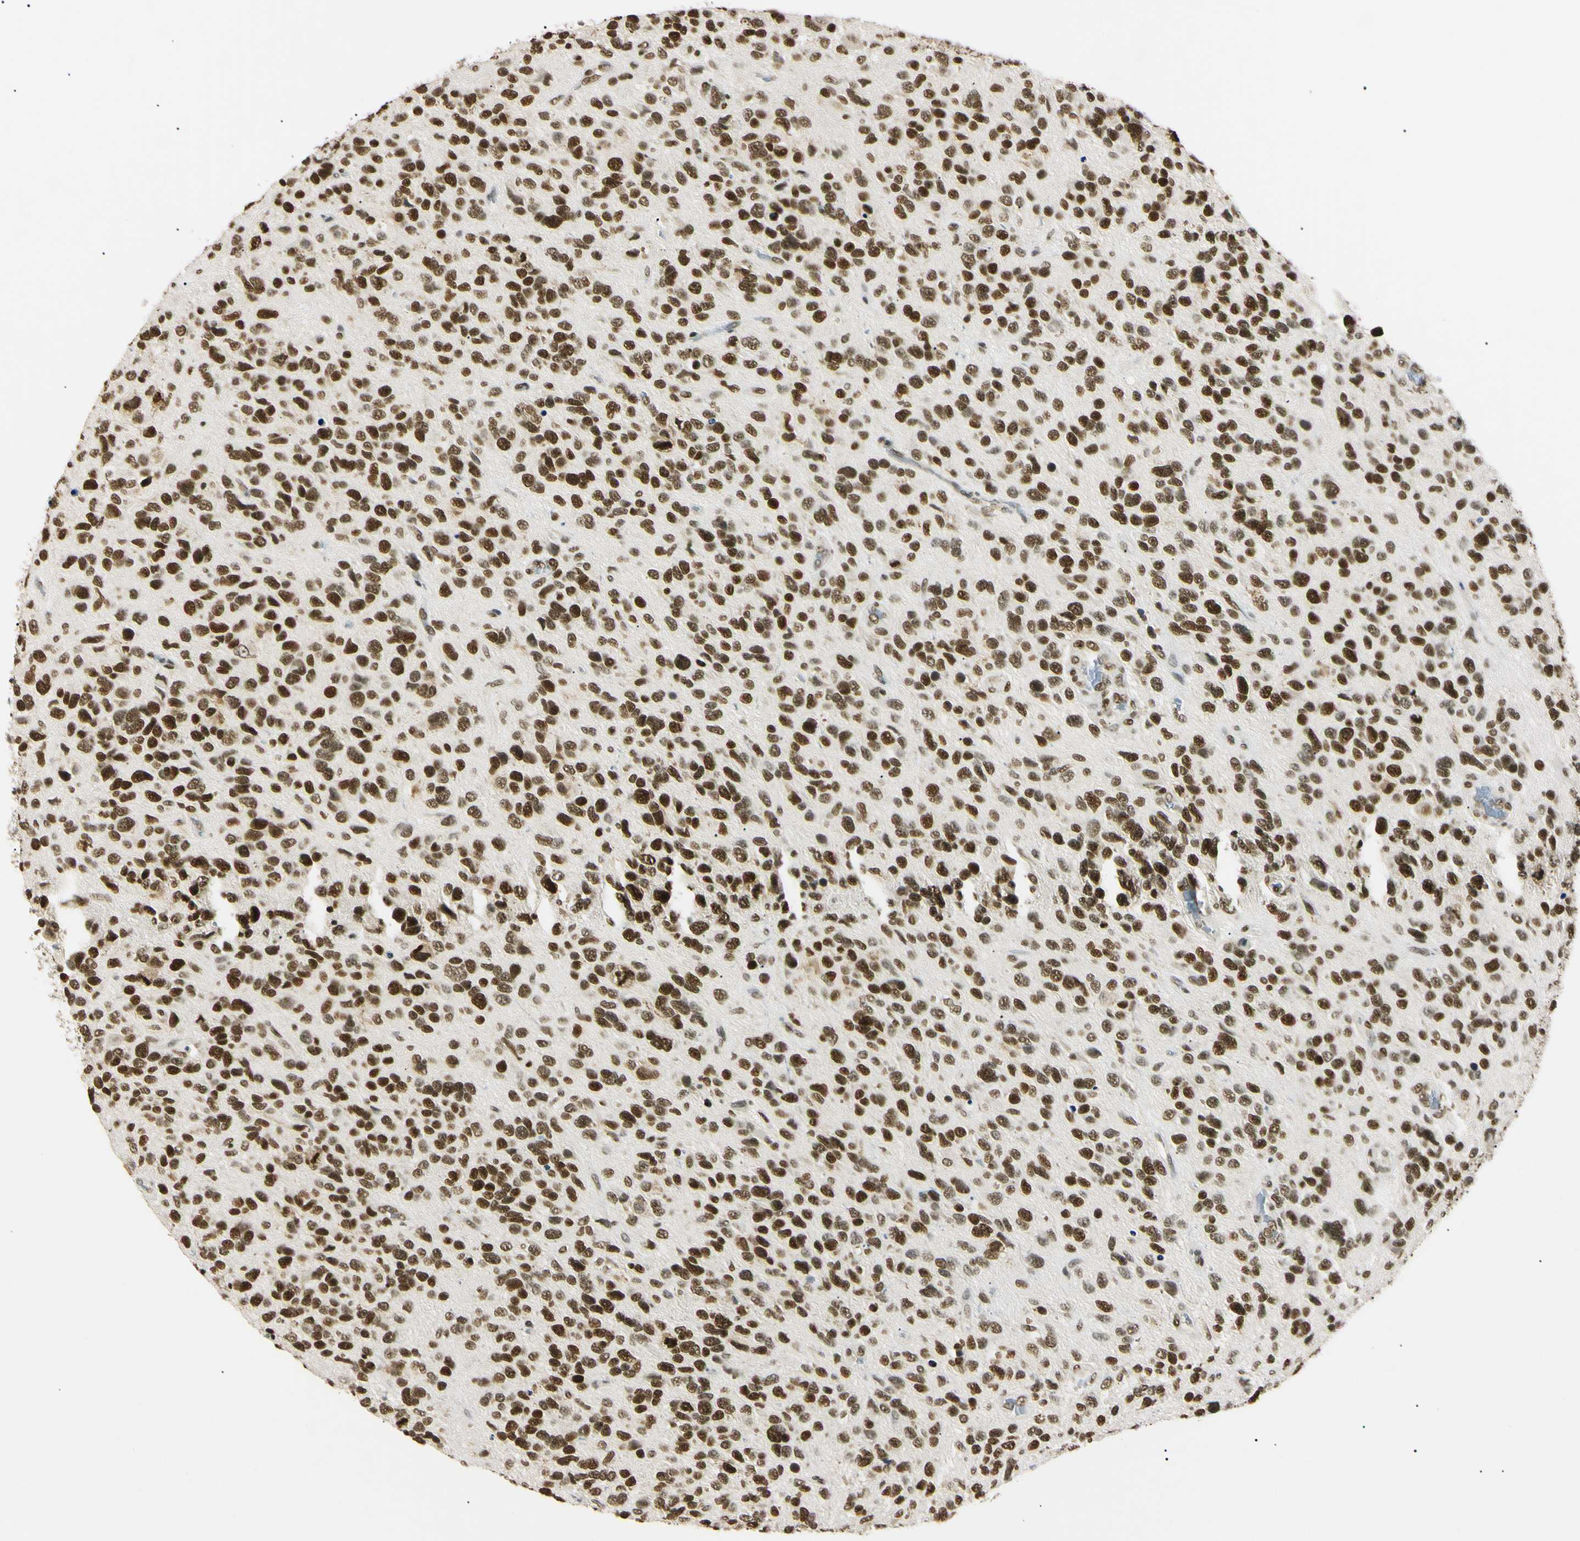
{"staining": {"intensity": "strong", "quantity": ">75%", "location": "nuclear"}, "tissue": "glioma", "cell_type": "Tumor cells", "image_type": "cancer", "snomed": [{"axis": "morphology", "description": "Glioma, malignant, High grade"}, {"axis": "topography", "description": "Brain"}], "caption": "Immunohistochemistry (IHC) staining of malignant high-grade glioma, which shows high levels of strong nuclear expression in approximately >75% of tumor cells indicating strong nuclear protein expression. The staining was performed using DAB (brown) for protein detection and nuclei were counterstained in hematoxylin (blue).", "gene": "SMARCA5", "patient": {"sex": "female", "age": 58}}